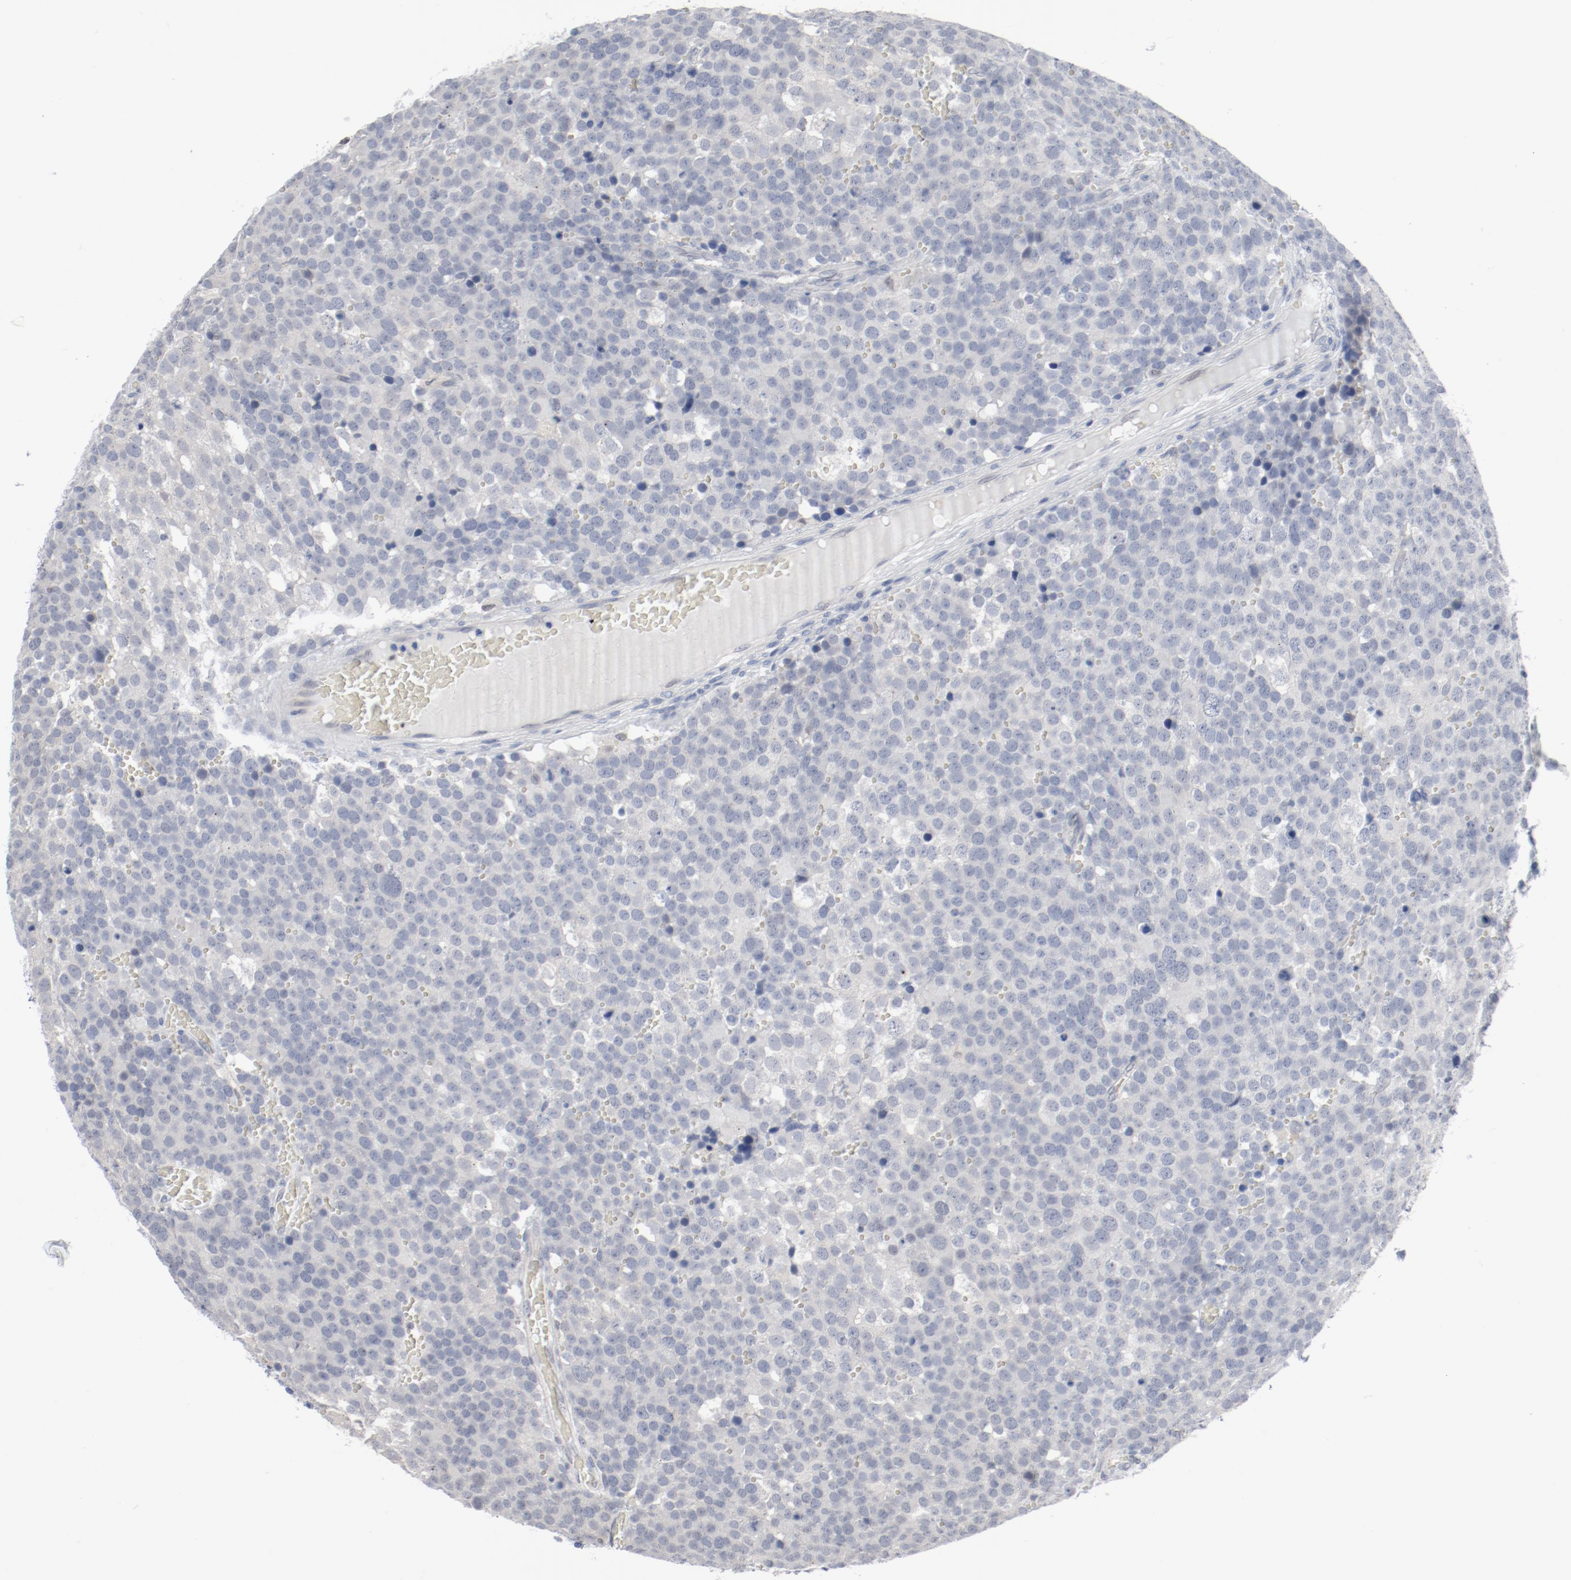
{"staining": {"intensity": "negative", "quantity": "none", "location": "none"}, "tissue": "testis cancer", "cell_type": "Tumor cells", "image_type": "cancer", "snomed": [{"axis": "morphology", "description": "Seminoma, NOS"}, {"axis": "topography", "description": "Testis"}], "caption": "DAB (3,3'-diaminobenzidine) immunohistochemical staining of testis cancer demonstrates no significant positivity in tumor cells. (DAB (3,3'-diaminobenzidine) IHC with hematoxylin counter stain).", "gene": "FOXN2", "patient": {"sex": "male", "age": 71}}